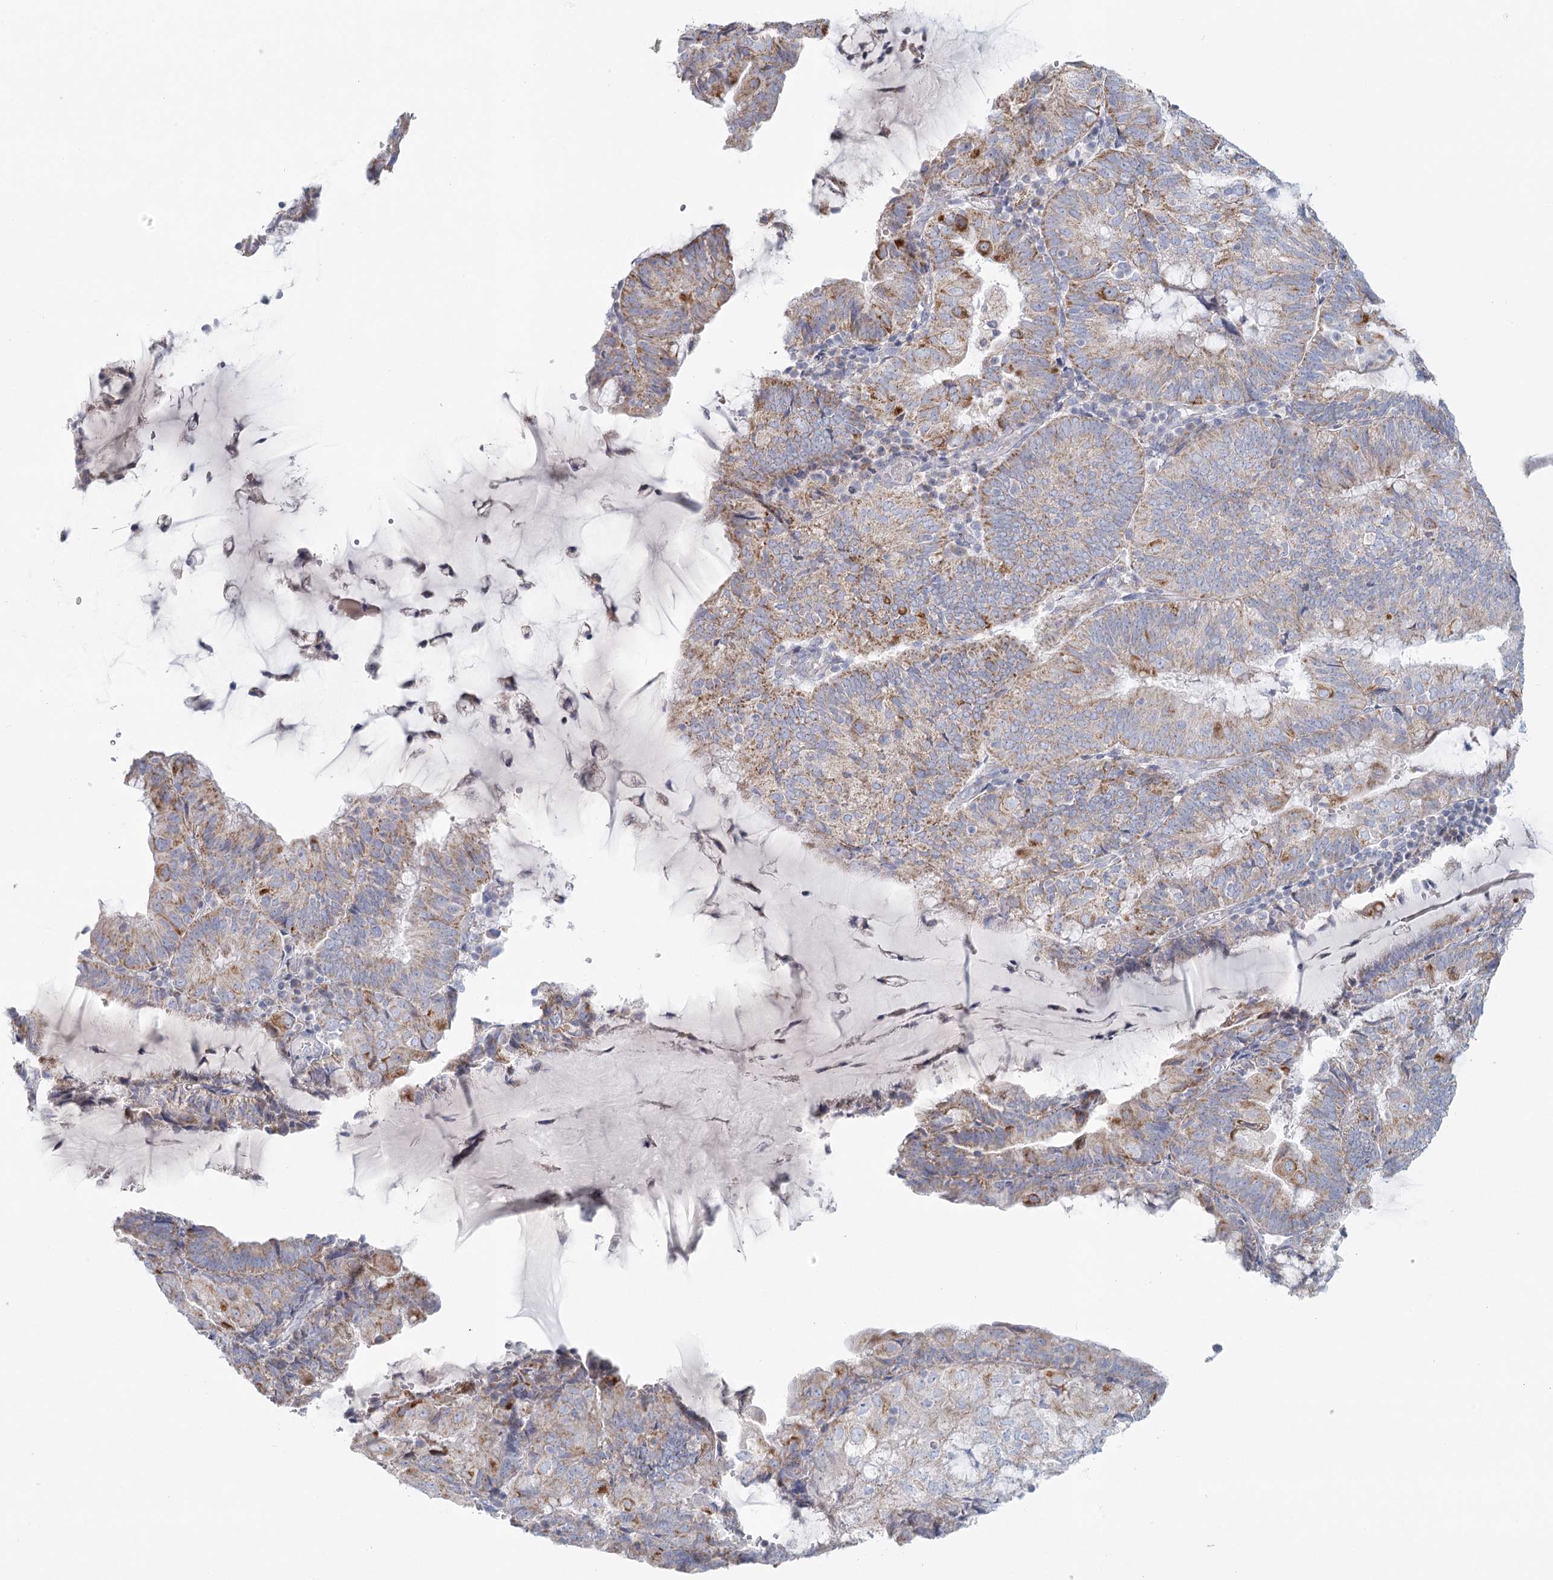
{"staining": {"intensity": "moderate", "quantity": "<25%", "location": "cytoplasmic/membranous"}, "tissue": "endometrial cancer", "cell_type": "Tumor cells", "image_type": "cancer", "snomed": [{"axis": "morphology", "description": "Adenocarcinoma, NOS"}, {"axis": "topography", "description": "Endometrium"}], "caption": "Adenocarcinoma (endometrial) tissue reveals moderate cytoplasmic/membranous positivity in approximately <25% of tumor cells, visualized by immunohistochemistry.", "gene": "BPHL", "patient": {"sex": "female", "age": 81}}